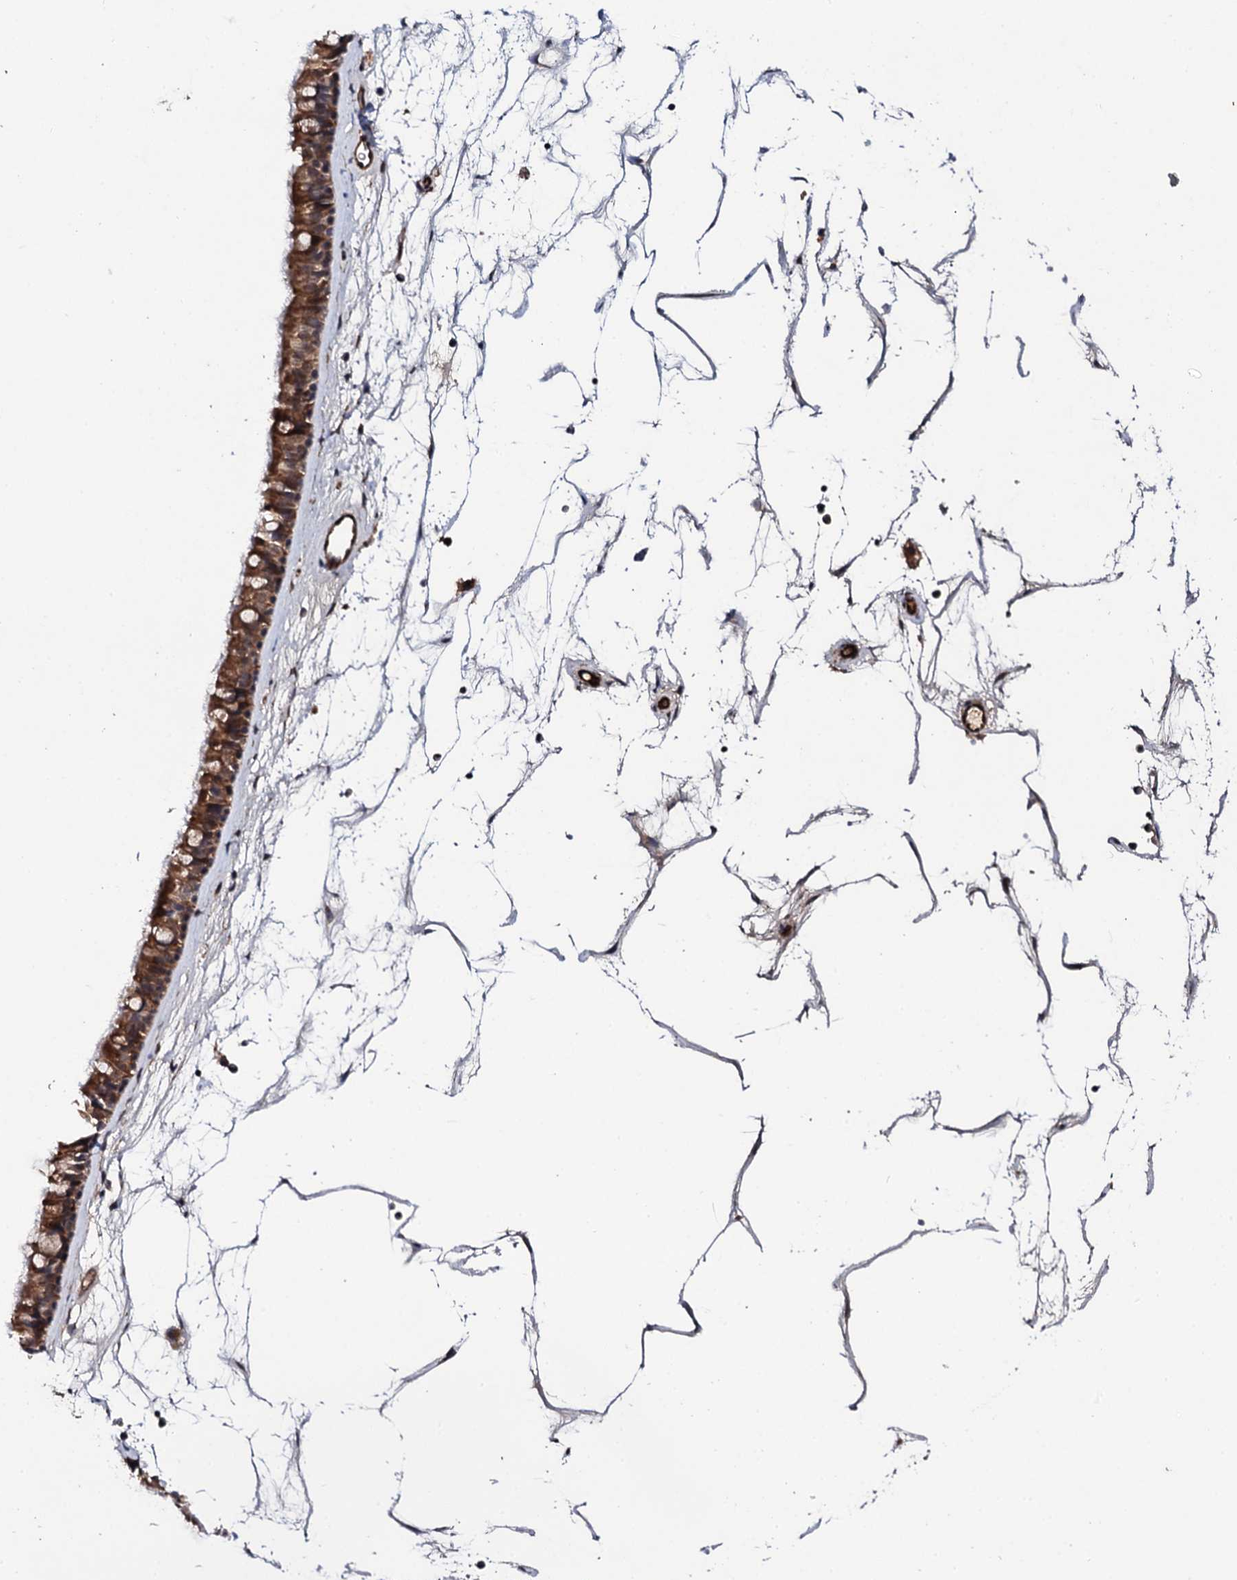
{"staining": {"intensity": "moderate", "quantity": ">75%", "location": "cytoplasmic/membranous"}, "tissue": "nasopharynx", "cell_type": "Respiratory epithelial cells", "image_type": "normal", "snomed": [{"axis": "morphology", "description": "Normal tissue, NOS"}, {"axis": "topography", "description": "Nasopharynx"}], "caption": "A high-resolution histopathology image shows immunohistochemistry staining of unremarkable nasopharynx, which displays moderate cytoplasmic/membranous positivity in approximately >75% of respiratory epithelial cells.", "gene": "FAM111A", "patient": {"sex": "male", "age": 64}}